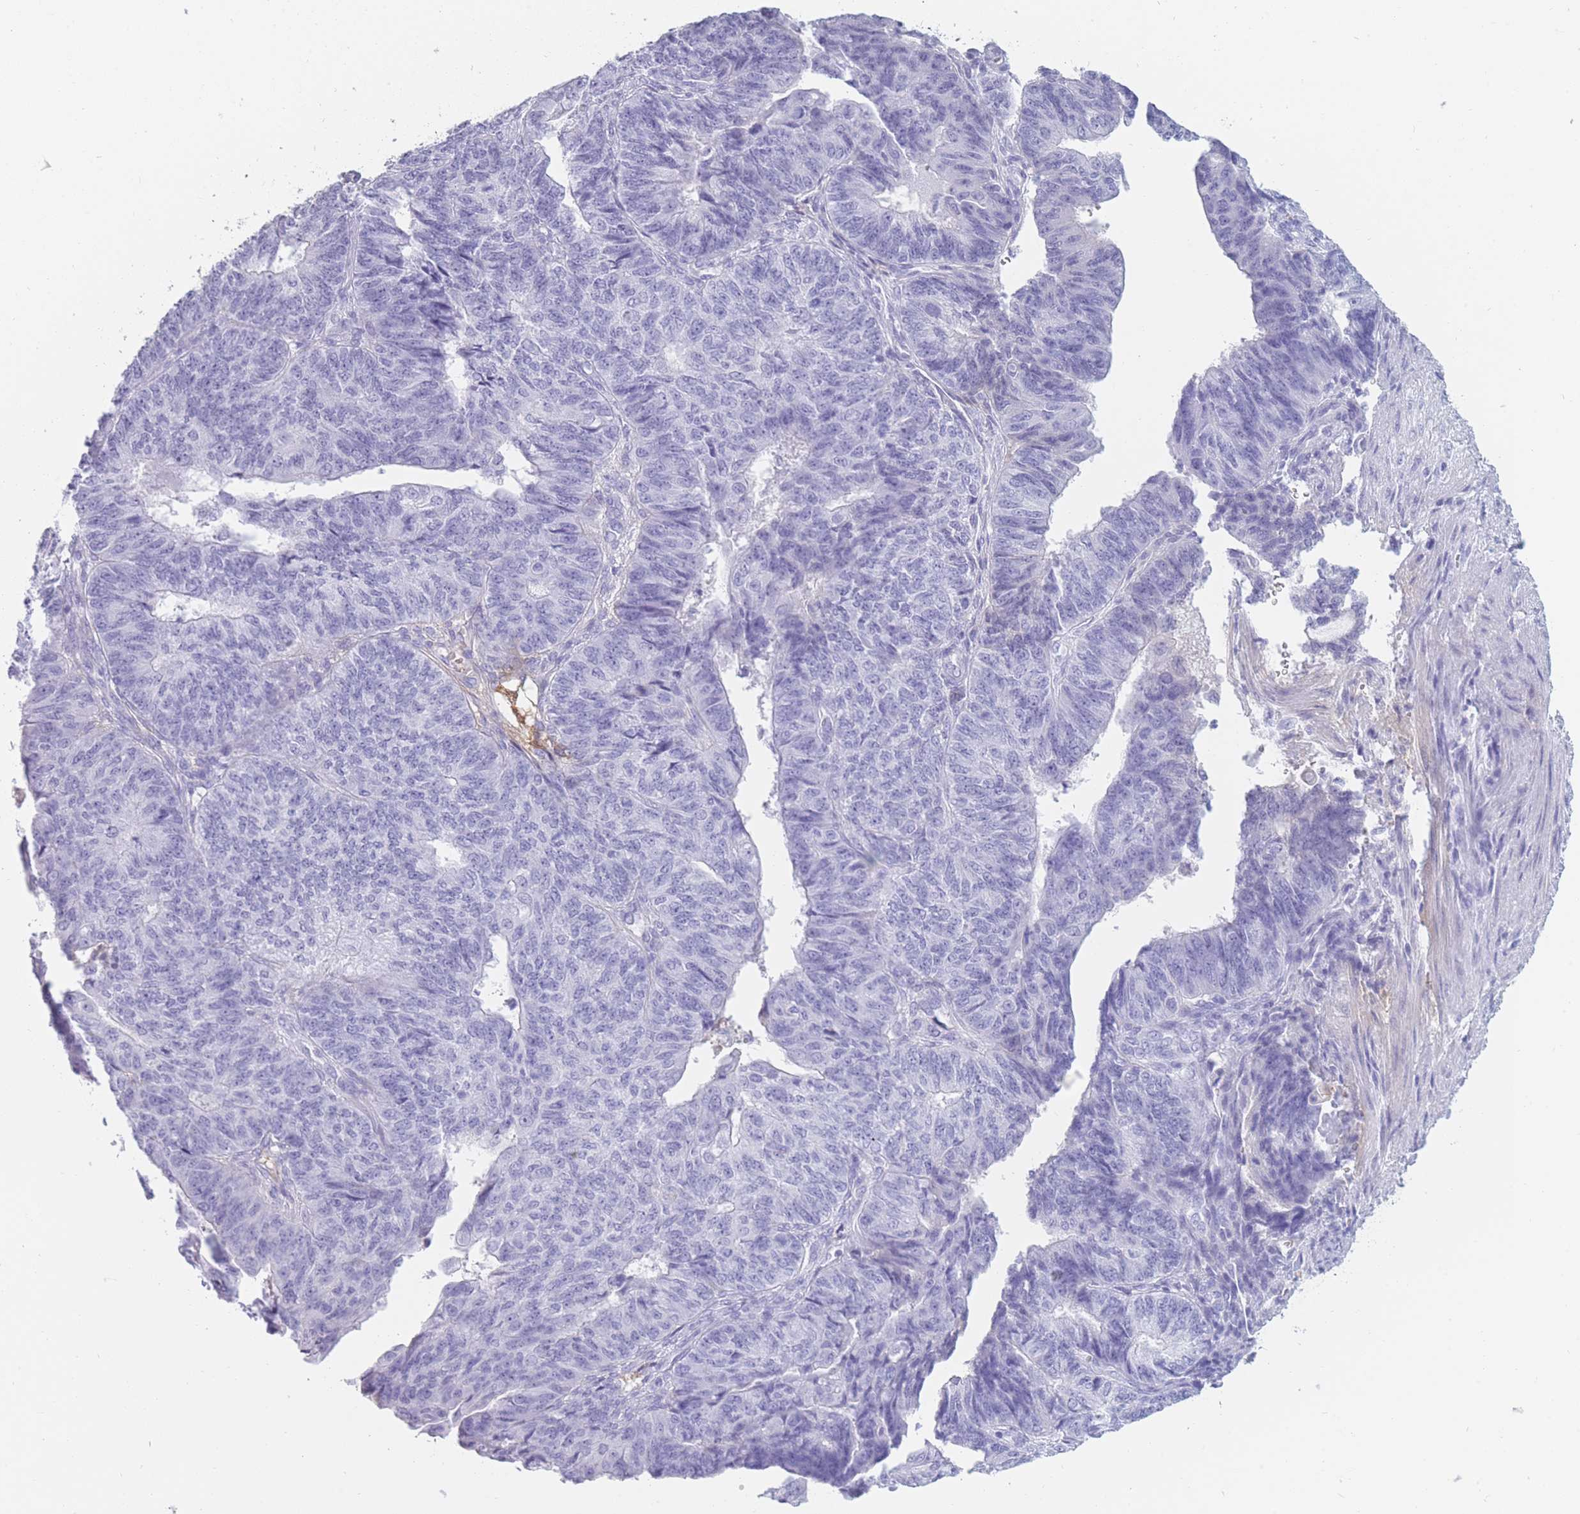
{"staining": {"intensity": "negative", "quantity": "none", "location": "none"}, "tissue": "endometrial cancer", "cell_type": "Tumor cells", "image_type": "cancer", "snomed": [{"axis": "morphology", "description": "Adenocarcinoma, NOS"}, {"axis": "topography", "description": "Endometrium"}], "caption": "A micrograph of adenocarcinoma (endometrial) stained for a protein shows no brown staining in tumor cells.", "gene": "TNFSF11", "patient": {"sex": "female", "age": 32}}